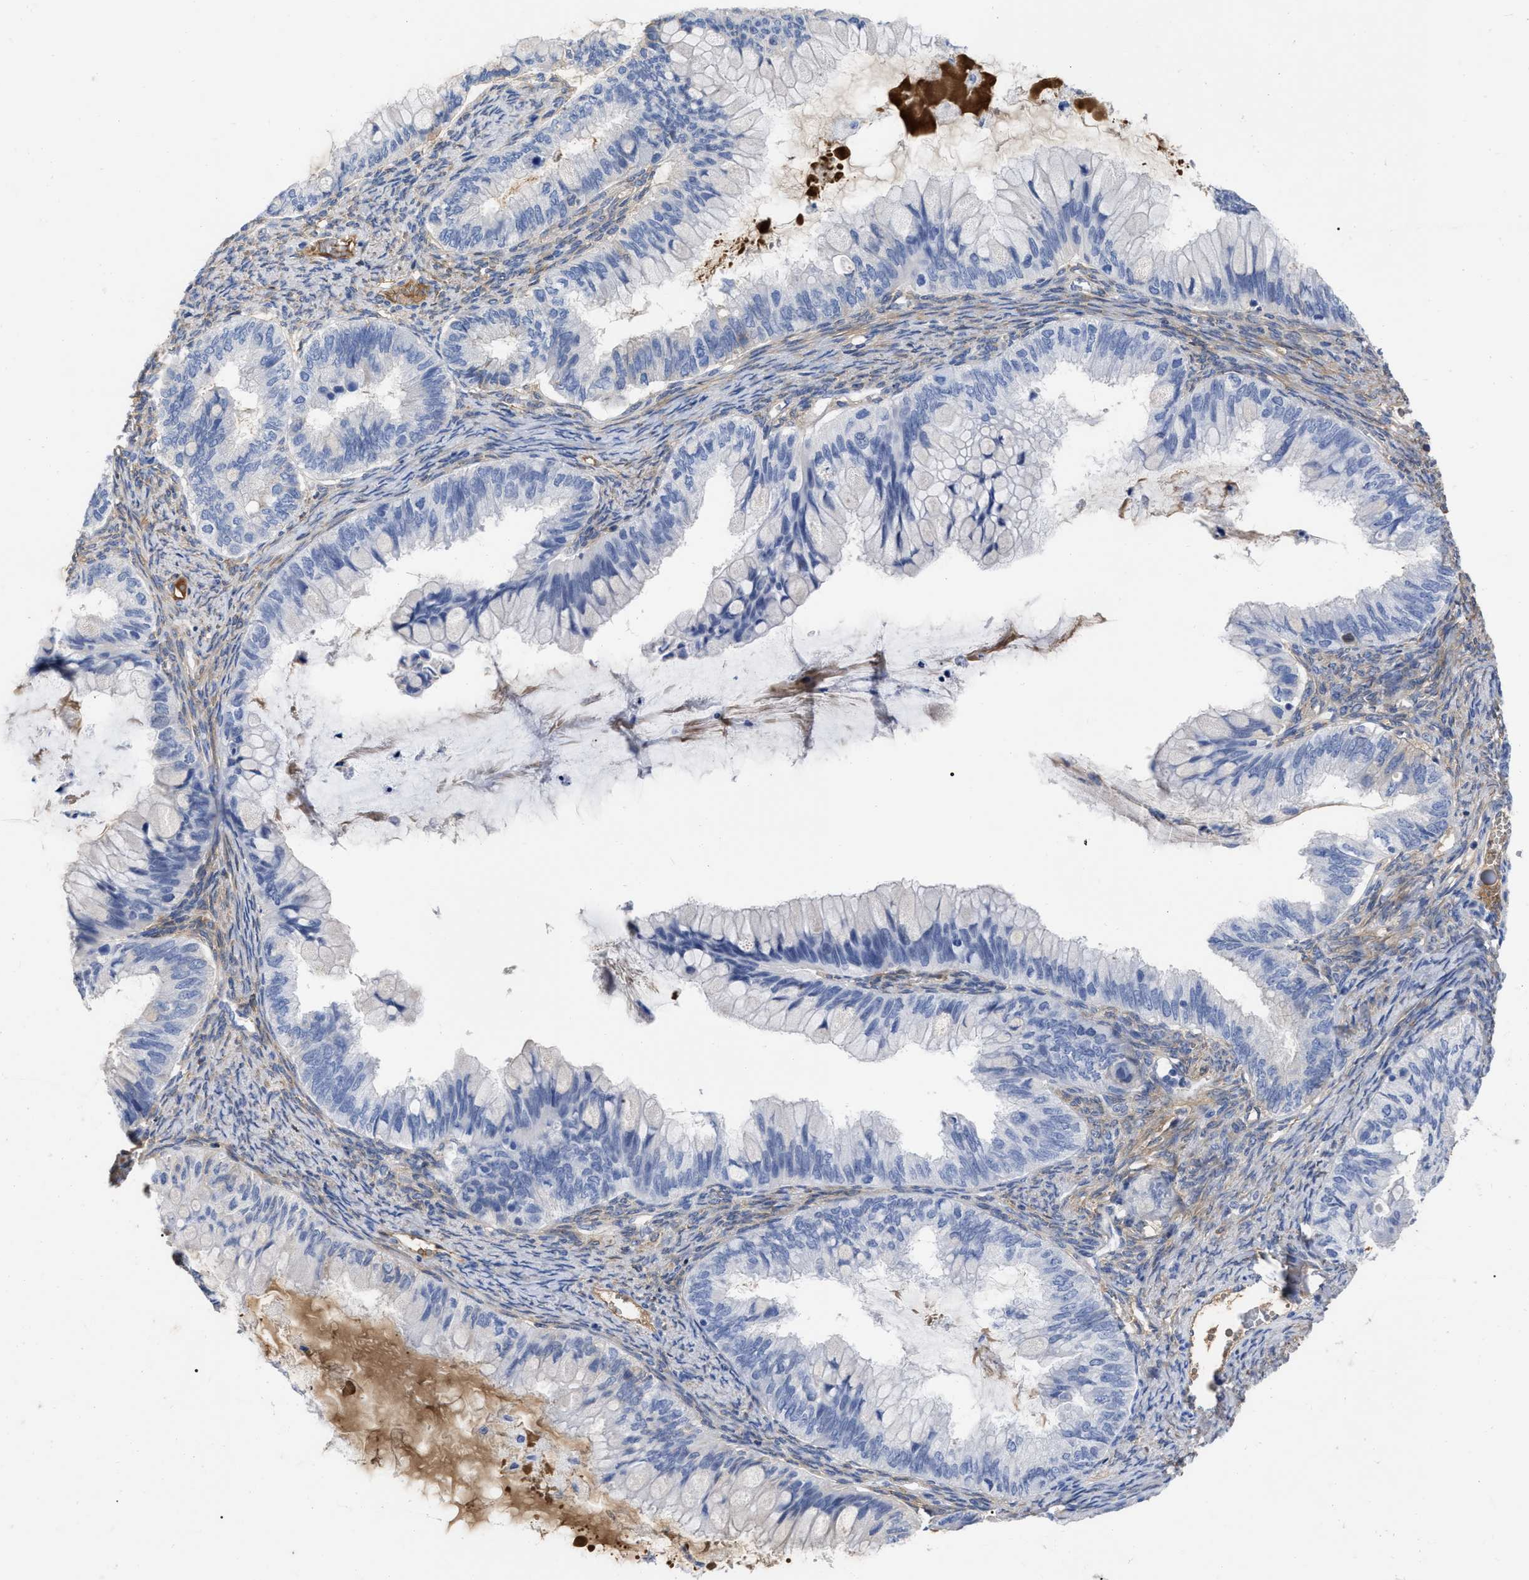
{"staining": {"intensity": "negative", "quantity": "none", "location": "none"}, "tissue": "ovarian cancer", "cell_type": "Tumor cells", "image_type": "cancer", "snomed": [{"axis": "morphology", "description": "Cystadenocarcinoma, mucinous, NOS"}, {"axis": "topography", "description": "Ovary"}], "caption": "Histopathology image shows no protein staining in tumor cells of ovarian cancer (mucinous cystadenocarcinoma) tissue.", "gene": "IGHV5-51", "patient": {"sex": "female", "age": 80}}